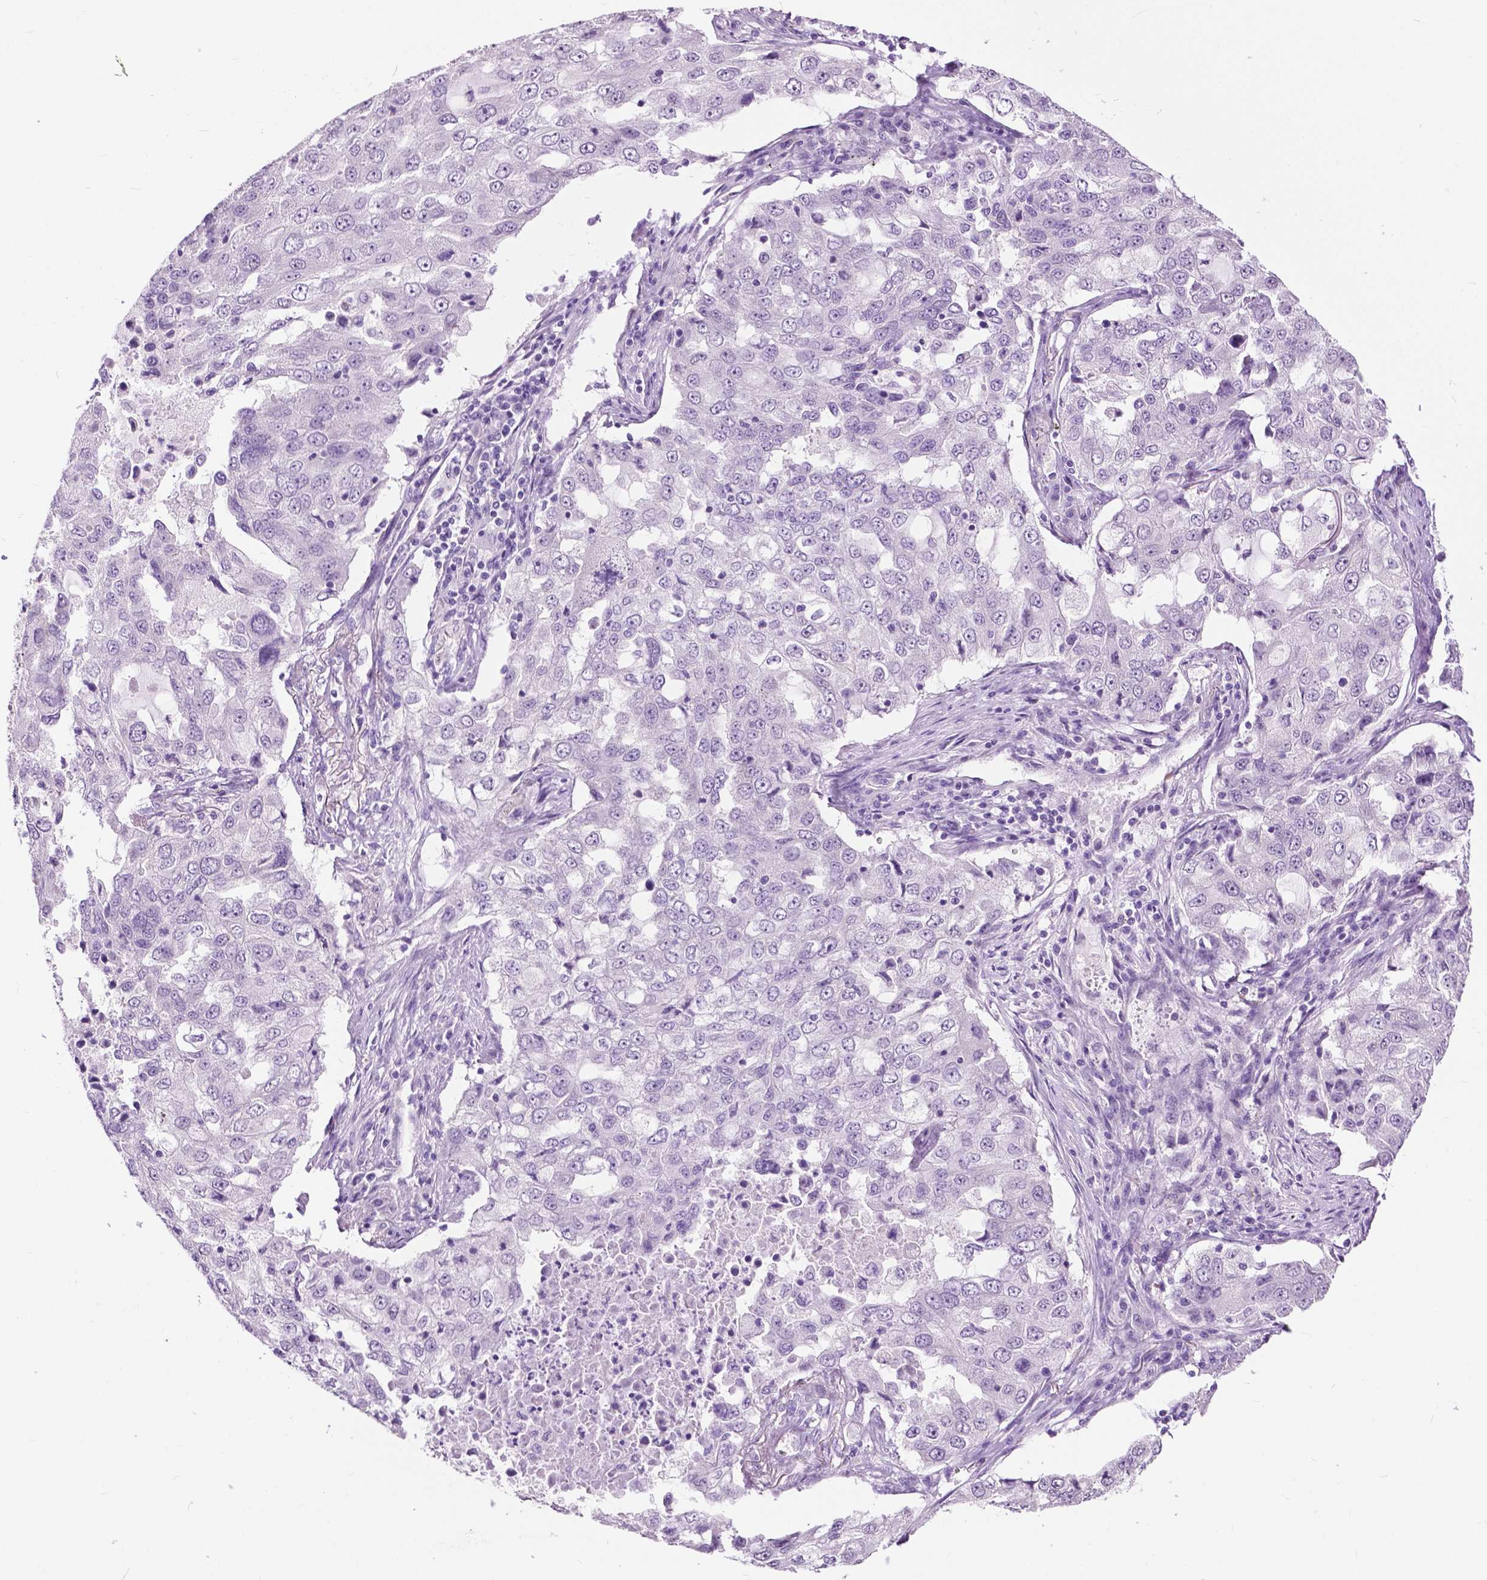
{"staining": {"intensity": "negative", "quantity": "none", "location": "none"}, "tissue": "lung cancer", "cell_type": "Tumor cells", "image_type": "cancer", "snomed": [{"axis": "morphology", "description": "Adenocarcinoma, NOS"}, {"axis": "topography", "description": "Lung"}], "caption": "Tumor cells are negative for brown protein staining in lung cancer.", "gene": "GPR37L1", "patient": {"sex": "female", "age": 61}}